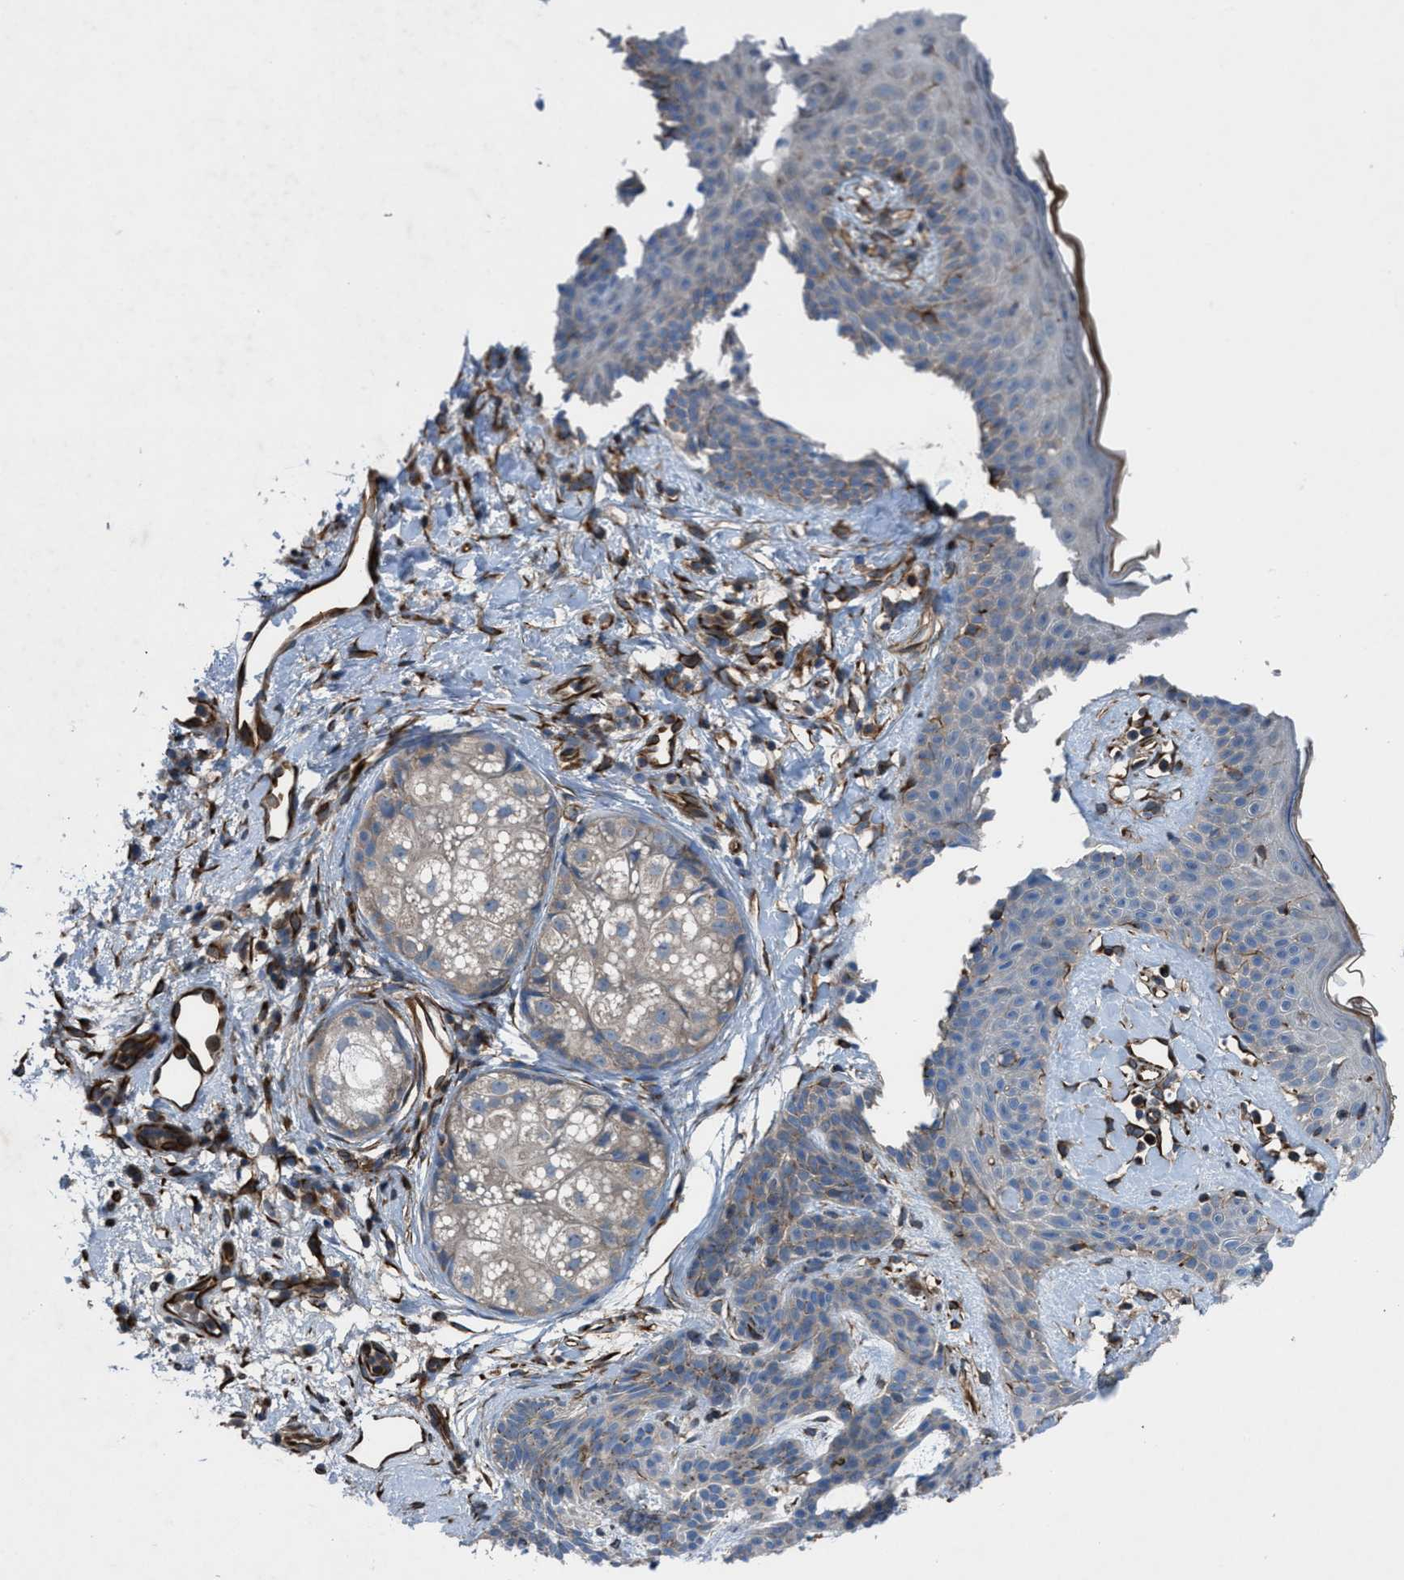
{"staining": {"intensity": "weak", "quantity": "<25%", "location": "cytoplasmic/membranous"}, "tissue": "skin cancer", "cell_type": "Tumor cells", "image_type": "cancer", "snomed": [{"axis": "morphology", "description": "Developmental malformation"}, {"axis": "morphology", "description": "Basal cell carcinoma"}, {"axis": "topography", "description": "Skin"}], "caption": "High magnification brightfield microscopy of skin cancer stained with DAB (3,3'-diaminobenzidine) (brown) and counterstained with hematoxylin (blue): tumor cells show no significant positivity.", "gene": "SLC6A9", "patient": {"sex": "female", "age": 62}}